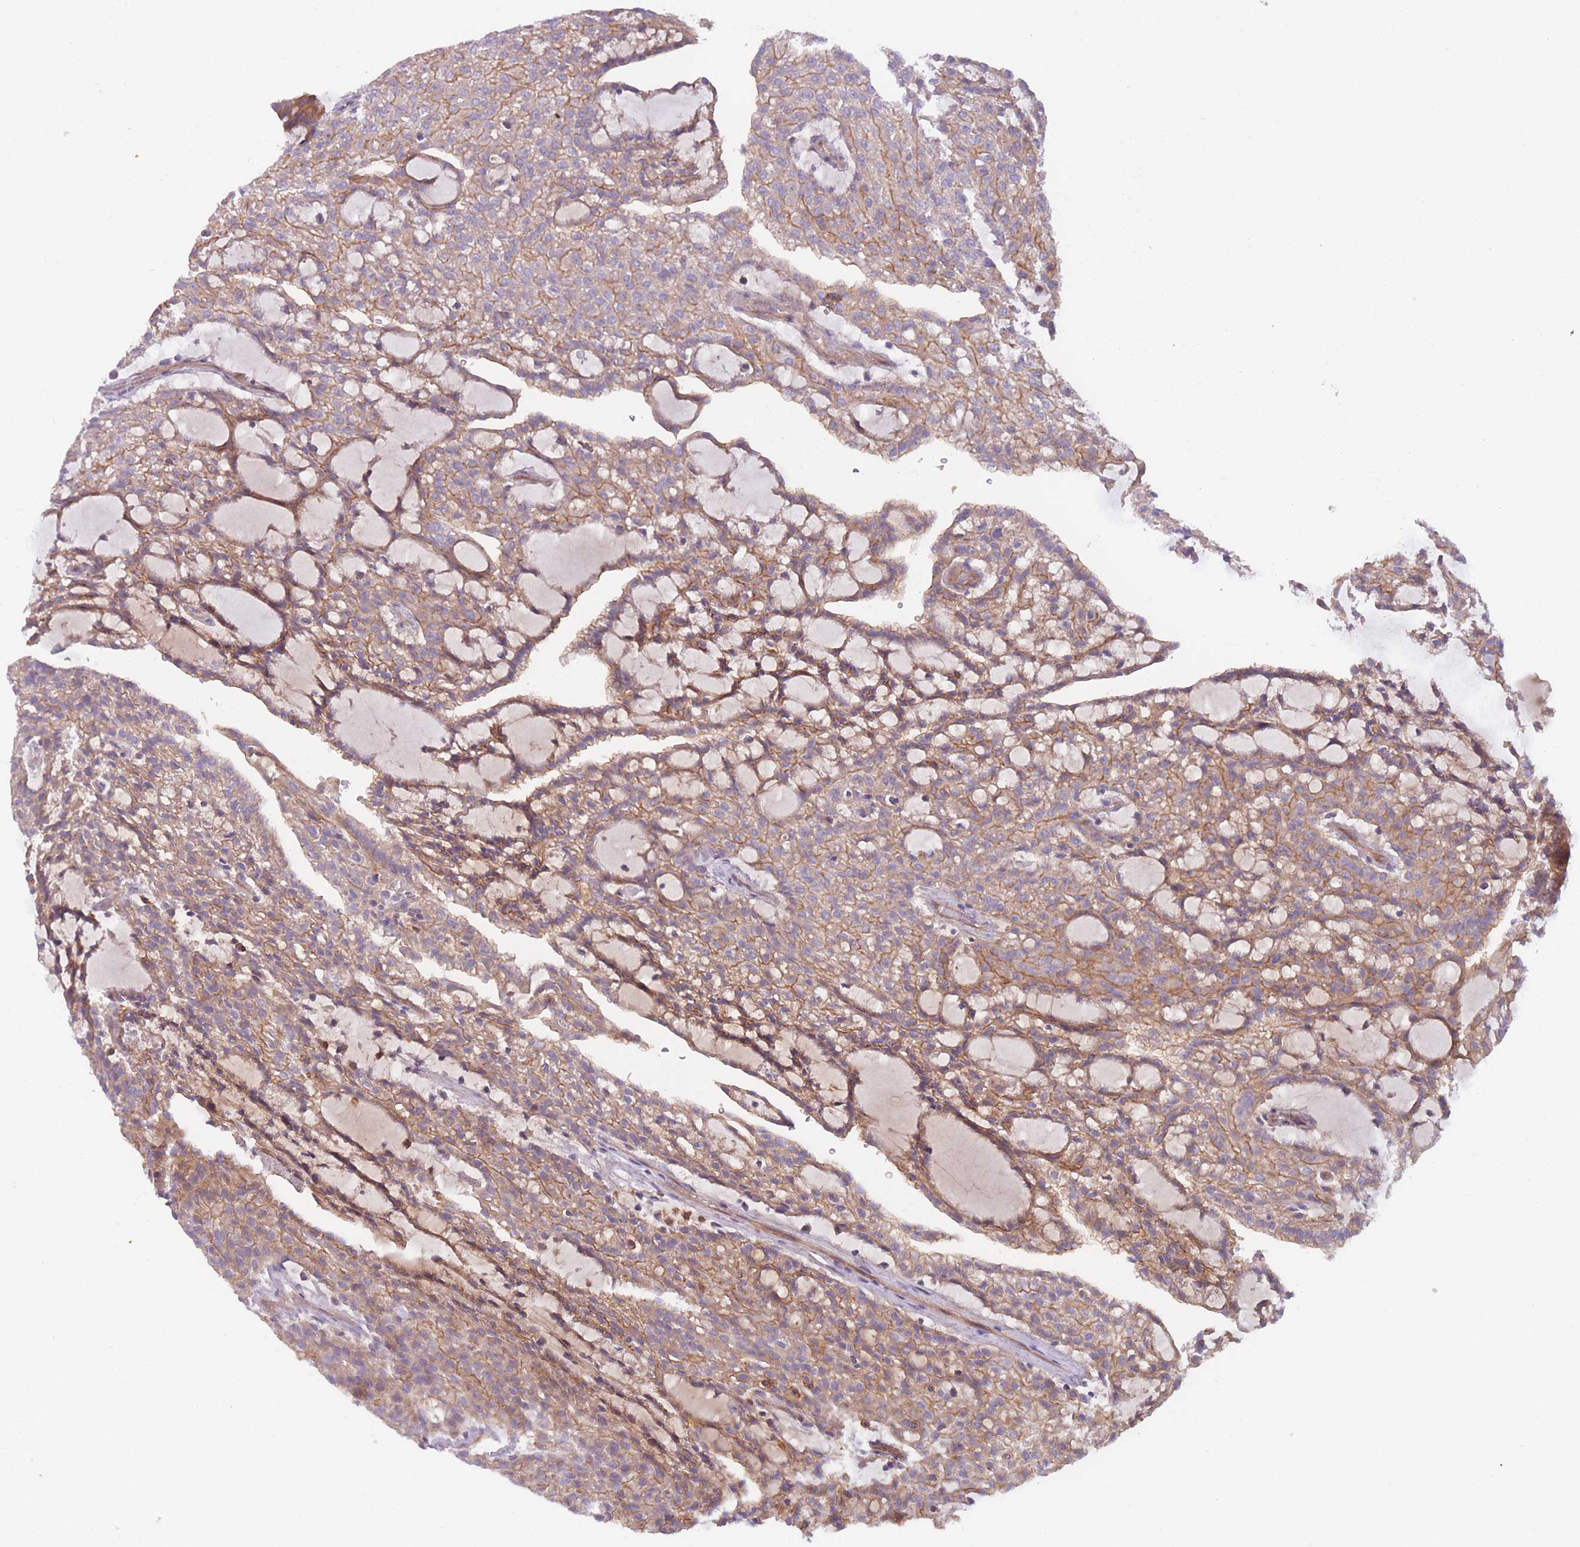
{"staining": {"intensity": "moderate", "quantity": ">75%", "location": "cytoplasmic/membranous"}, "tissue": "renal cancer", "cell_type": "Tumor cells", "image_type": "cancer", "snomed": [{"axis": "morphology", "description": "Adenocarcinoma, NOS"}, {"axis": "topography", "description": "Kidney"}], "caption": "Renal adenocarcinoma was stained to show a protein in brown. There is medium levels of moderate cytoplasmic/membranous positivity in approximately >75% of tumor cells. Immunohistochemistry (ihc) stains the protein of interest in brown and the nuclei are stained blue.", "gene": "WDR93", "patient": {"sex": "male", "age": 63}}